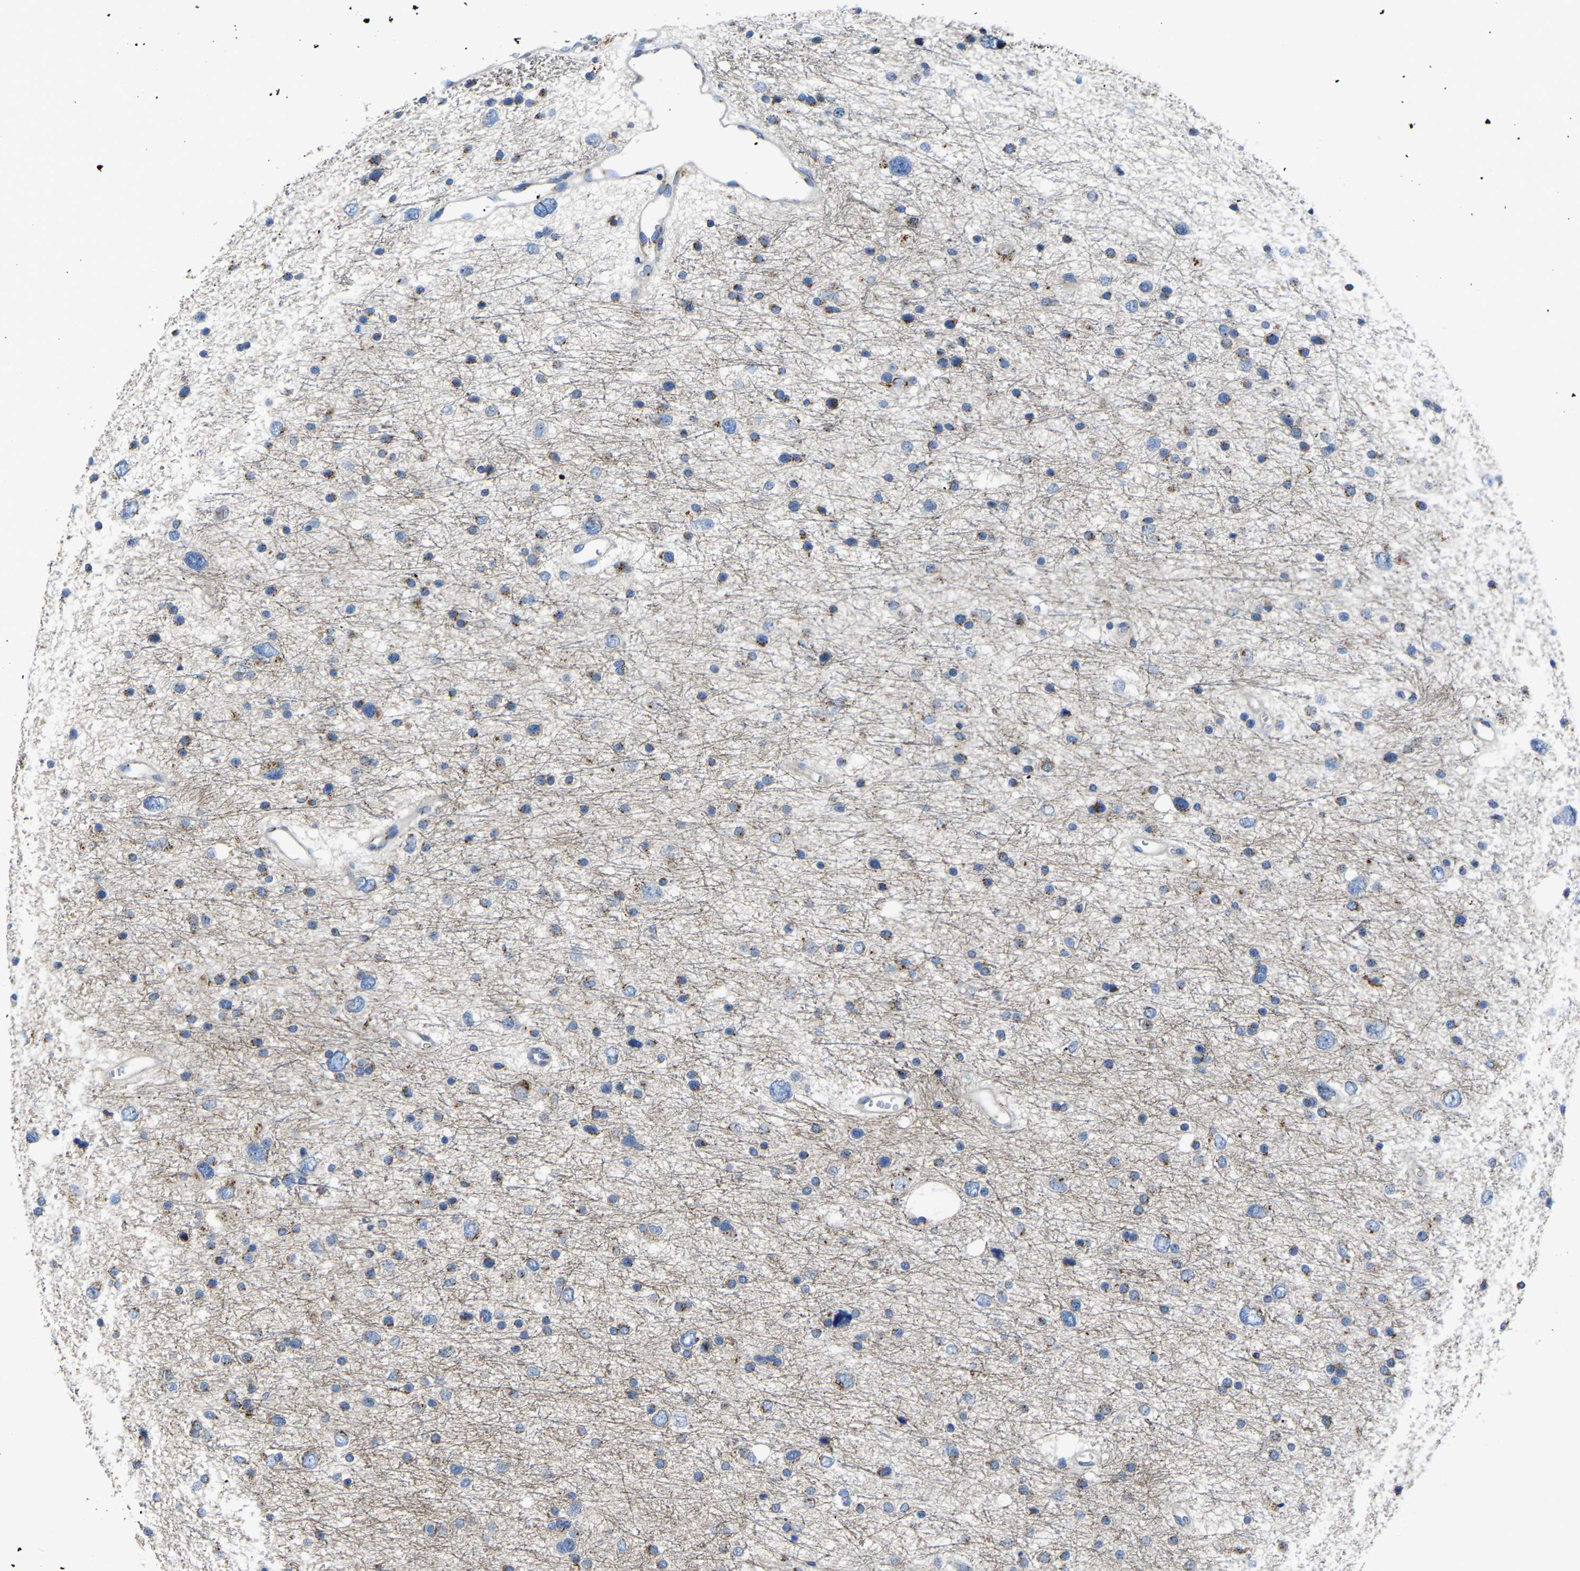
{"staining": {"intensity": "weak", "quantity": "<25%", "location": "cytoplasmic/membranous"}, "tissue": "glioma", "cell_type": "Tumor cells", "image_type": "cancer", "snomed": [{"axis": "morphology", "description": "Glioma, malignant, Low grade"}, {"axis": "topography", "description": "Brain"}], "caption": "Malignant low-grade glioma was stained to show a protein in brown. There is no significant expression in tumor cells.", "gene": "CANT1", "patient": {"sex": "female", "age": 37}}